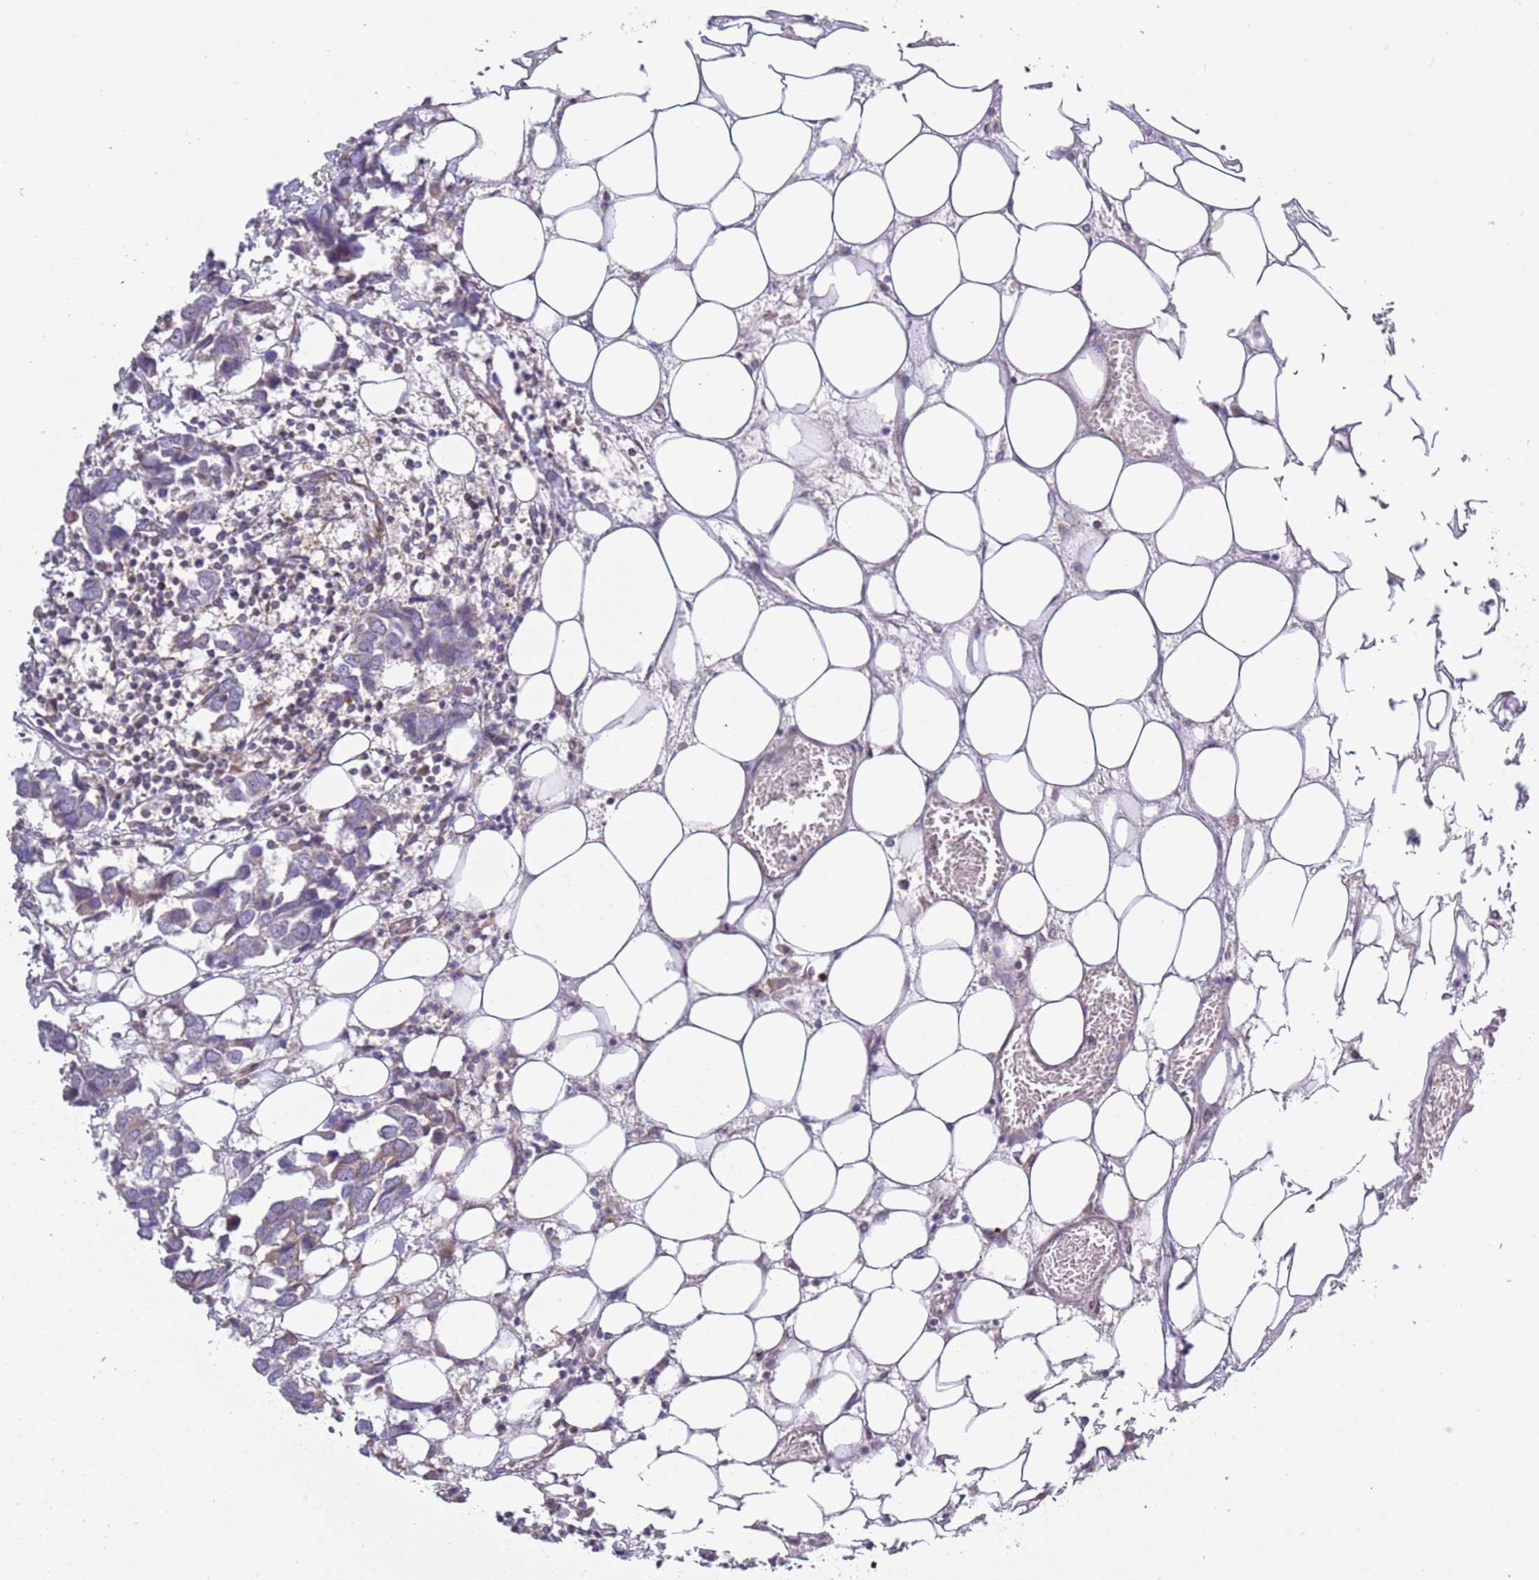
{"staining": {"intensity": "negative", "quantity": "none", "location": "none"}, "tissue": "breast cancer", "cell_type": "Tumor cells", "image_type": "cancer", "snomed": [{"axis": "morphology", "description": "Duct carcinoma"}, {"axis": "topography", "description": "Breast"}], "caption": "Tumor cells show no significant protein staining in invasive ductal carcinoma (breast).", "gene": "IRS4", "patient": {"sex": "female", "age": 83}}